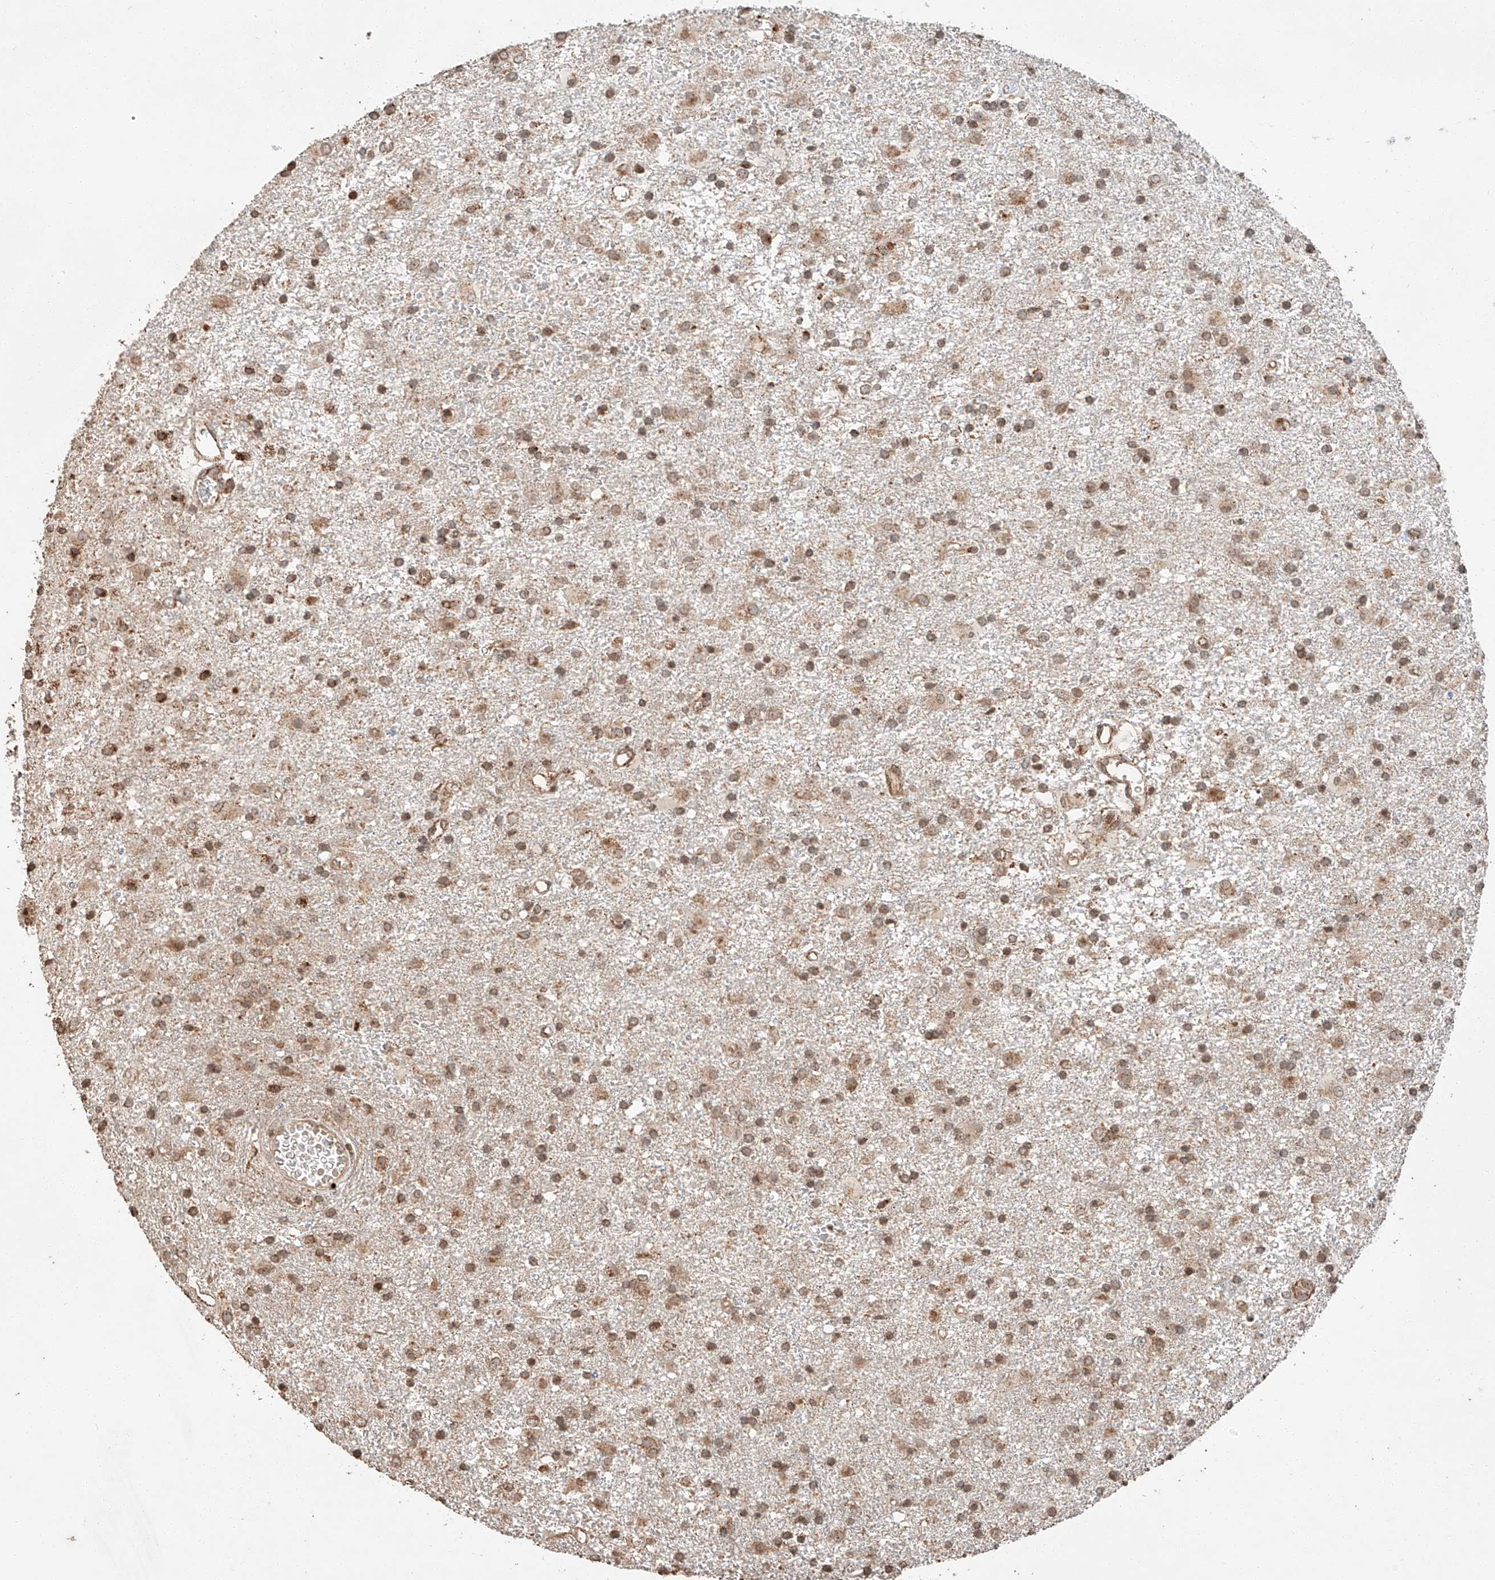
{"staining": {"intensity": "moderate", "quantity": ">75%", "location": "cytoplasmic/membranous"}, "tissue": "glioma", "cell_type": "Tumor cells", "image_type": "cancer", "snomed": [{"axis": "morphology", "description": "Glioma, malignant, Low grade"}, {"axis": "topography", "description": "Brain"}], "caption": "An immunohistochemistry histopathology image of tumor tissue is shown. Protein staining in brown labels moderate cytoplasmic/membranous positivity in malignant low-grade glioma within tumor cells.", "gene": "ARHGAP33", "patient": {"sex": "male", "age": 65}}